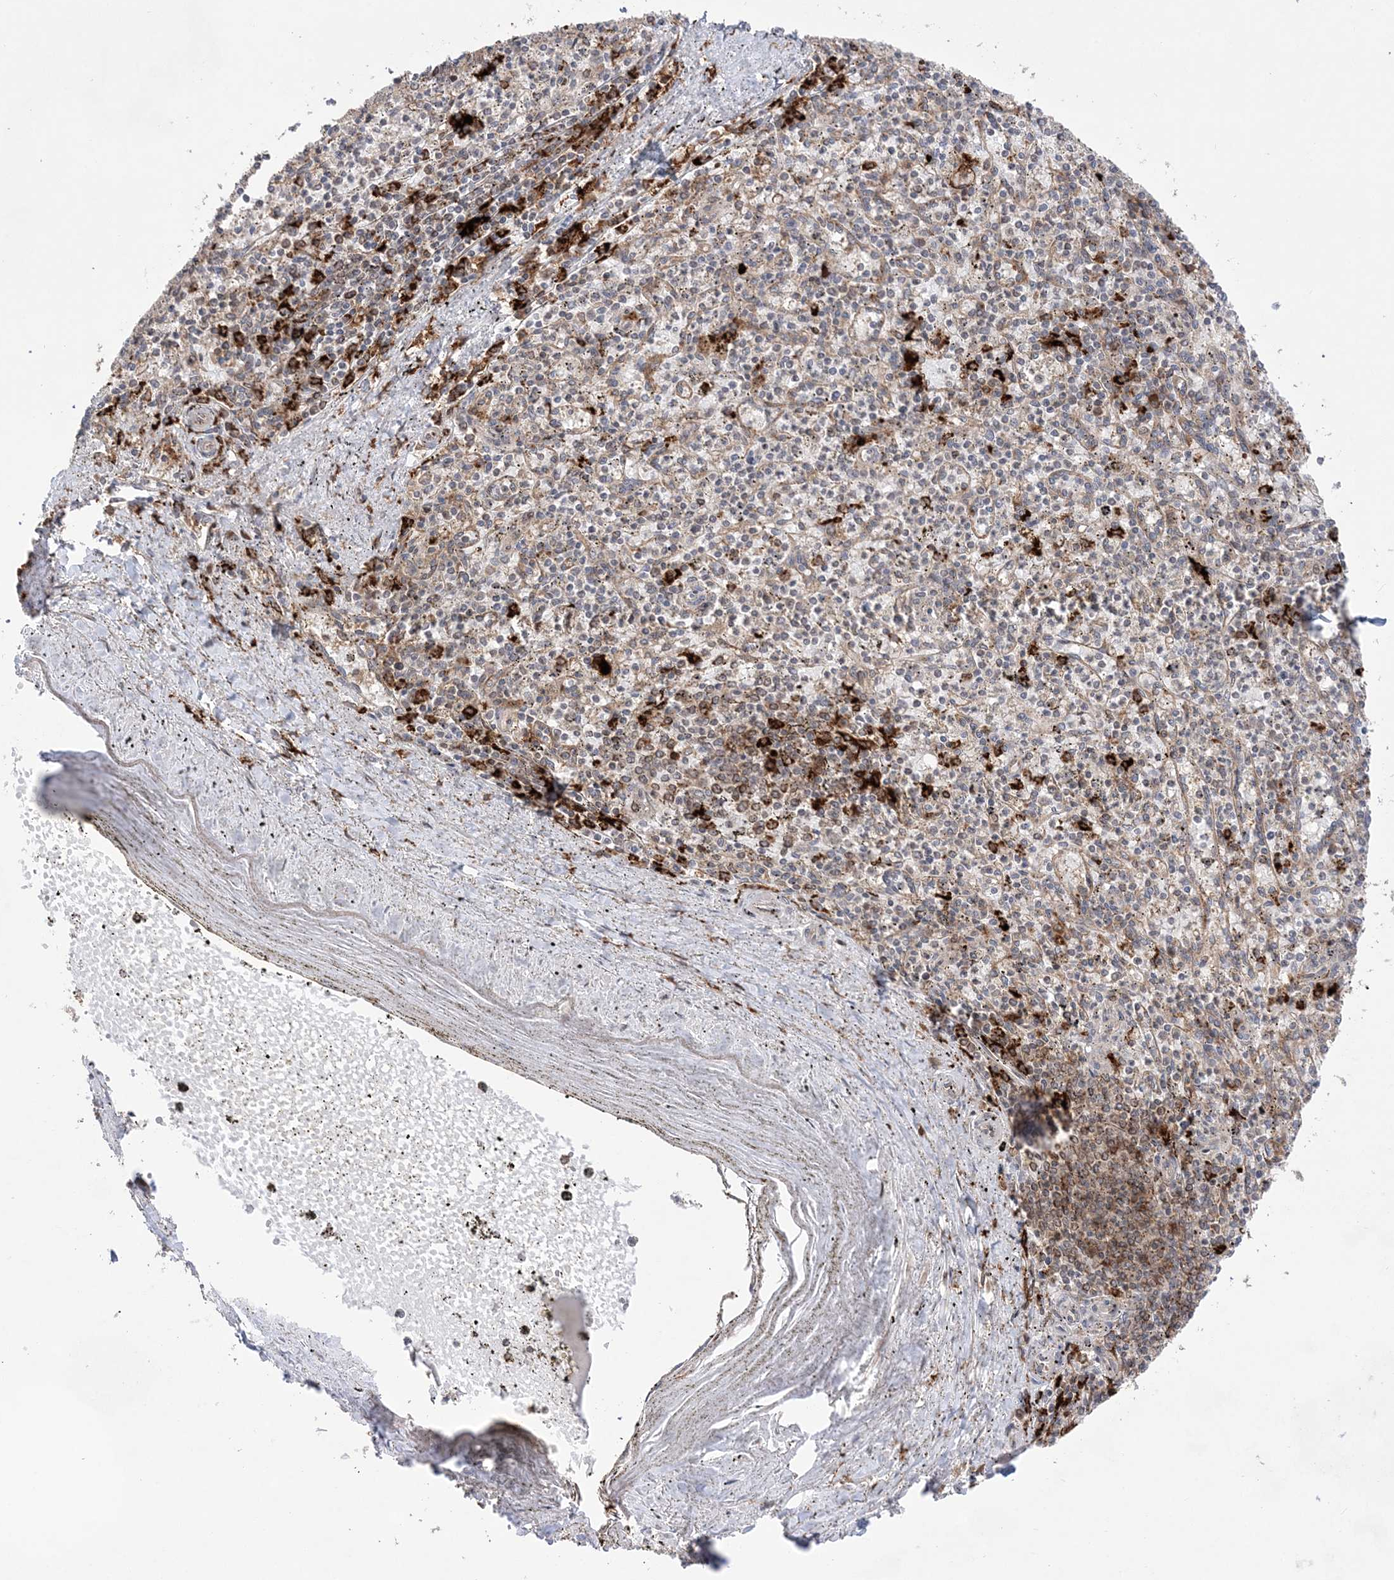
{"staining": {"intensity": "strong", "quantity": "<25%", "location": "cytoplasmic/membranous"}, "tissue": "spleen", "cell_type": "Cells in red pulp", "image_type": "normal", "snomed": [{"axis": "morphology", "description": "Normal tissue, NOS"}, {"axis": "topography", "description": "Spleen"}], "caption": "Spleen stained for a protein (brown) demonstrates strong cytoplasmic/membranous positive positivity in about <25% of cells in red pulp.", "gene": "ANAPC15", "patient": {"sex": "male", "age": 72}}